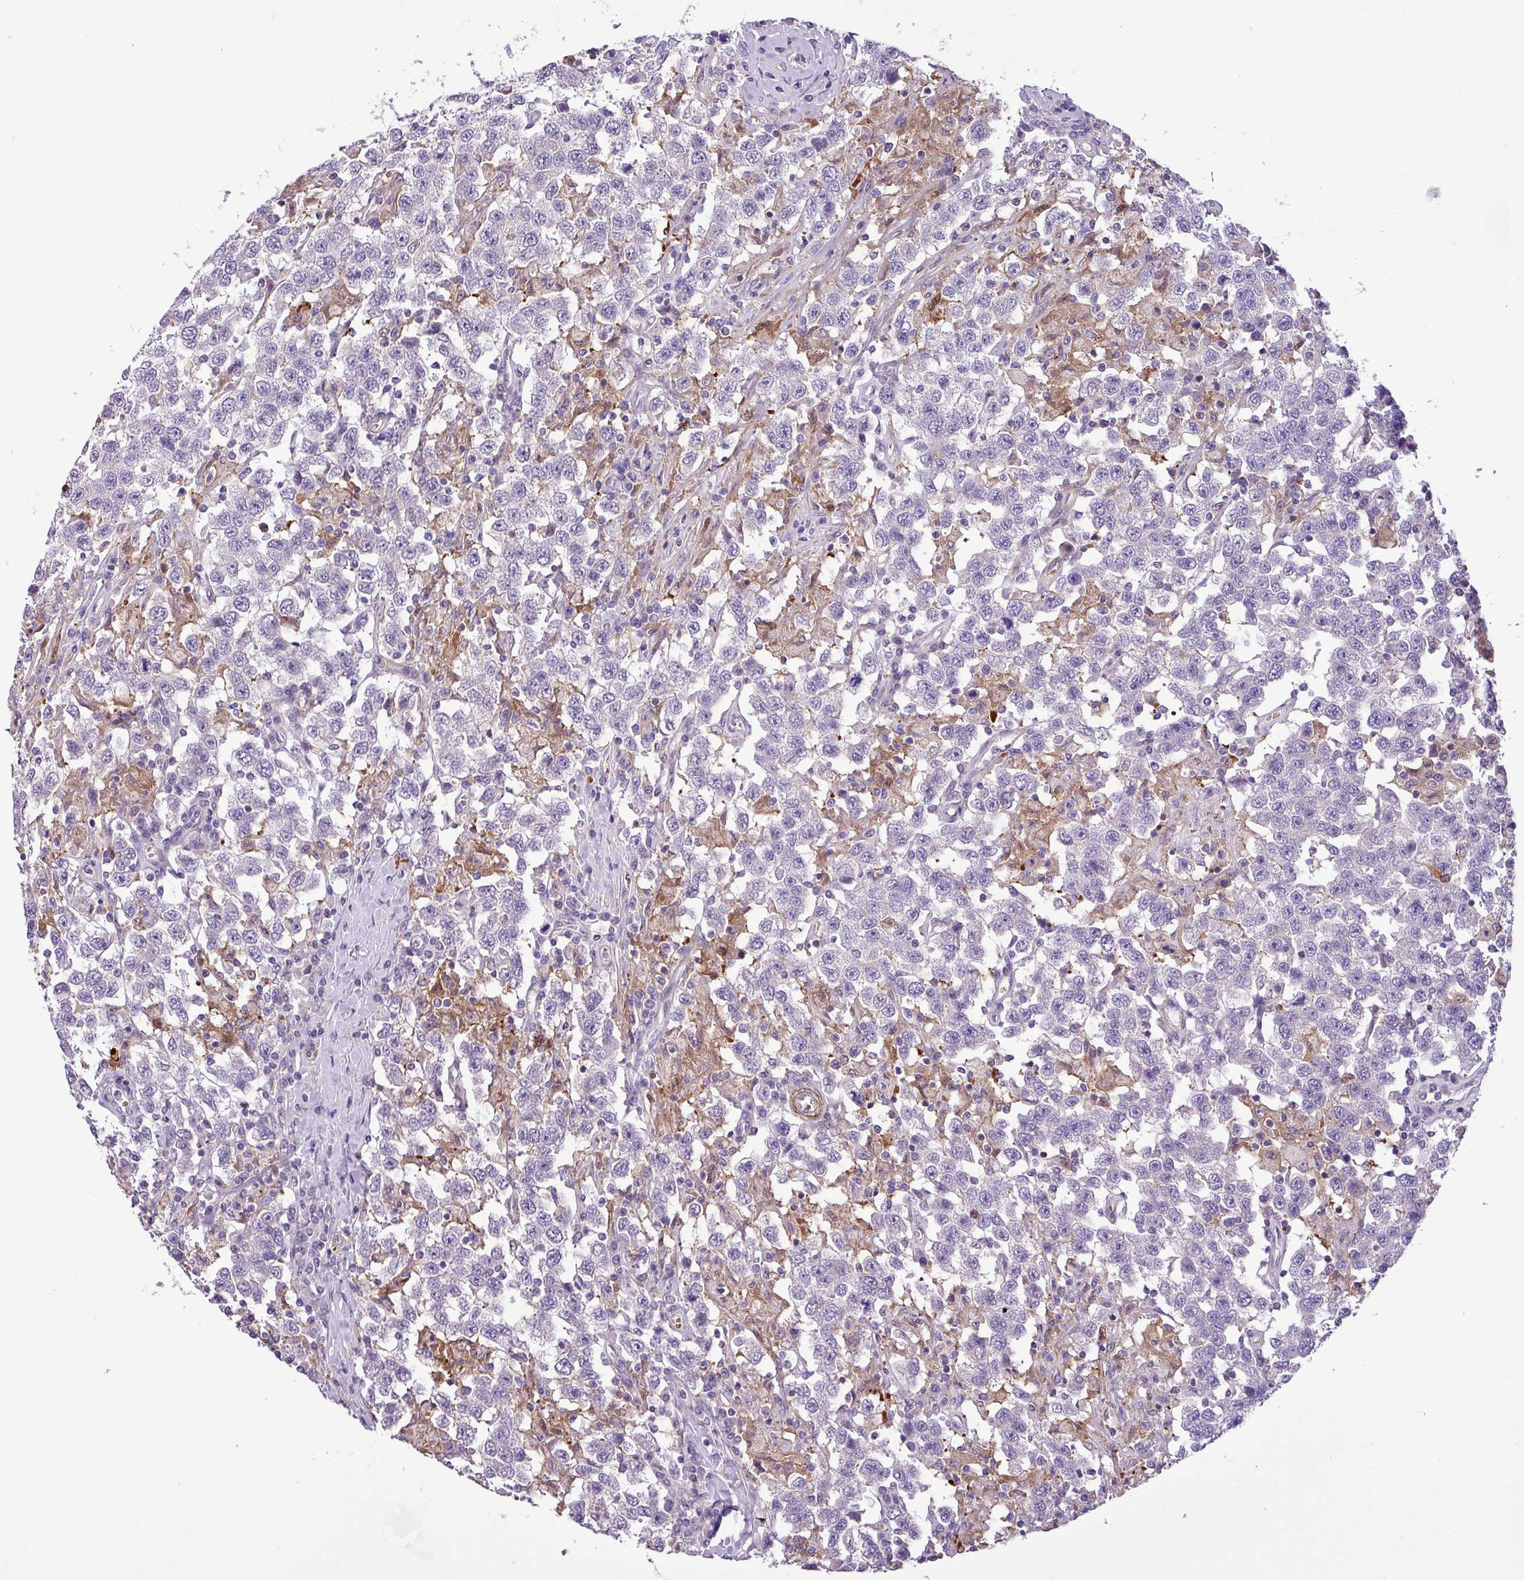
{"staining": {"intensity": "negative", "quantity": "none", "location": "none"}, "tissue": "testis cancer", "cell_type": "Tumor cells", "image_type": "cancer", "snomed": [{"axis": "morphology", "description": "Seminoma, NOS"}, {"axis": "topography", "description": "Testis"}], "caption": "Tumor cells are negative for protein expression in human seminoma (testis). Nuclei are stained in blue.", "gene": "NBEAL2", "patient": {"sex": "male", "age": 41}}